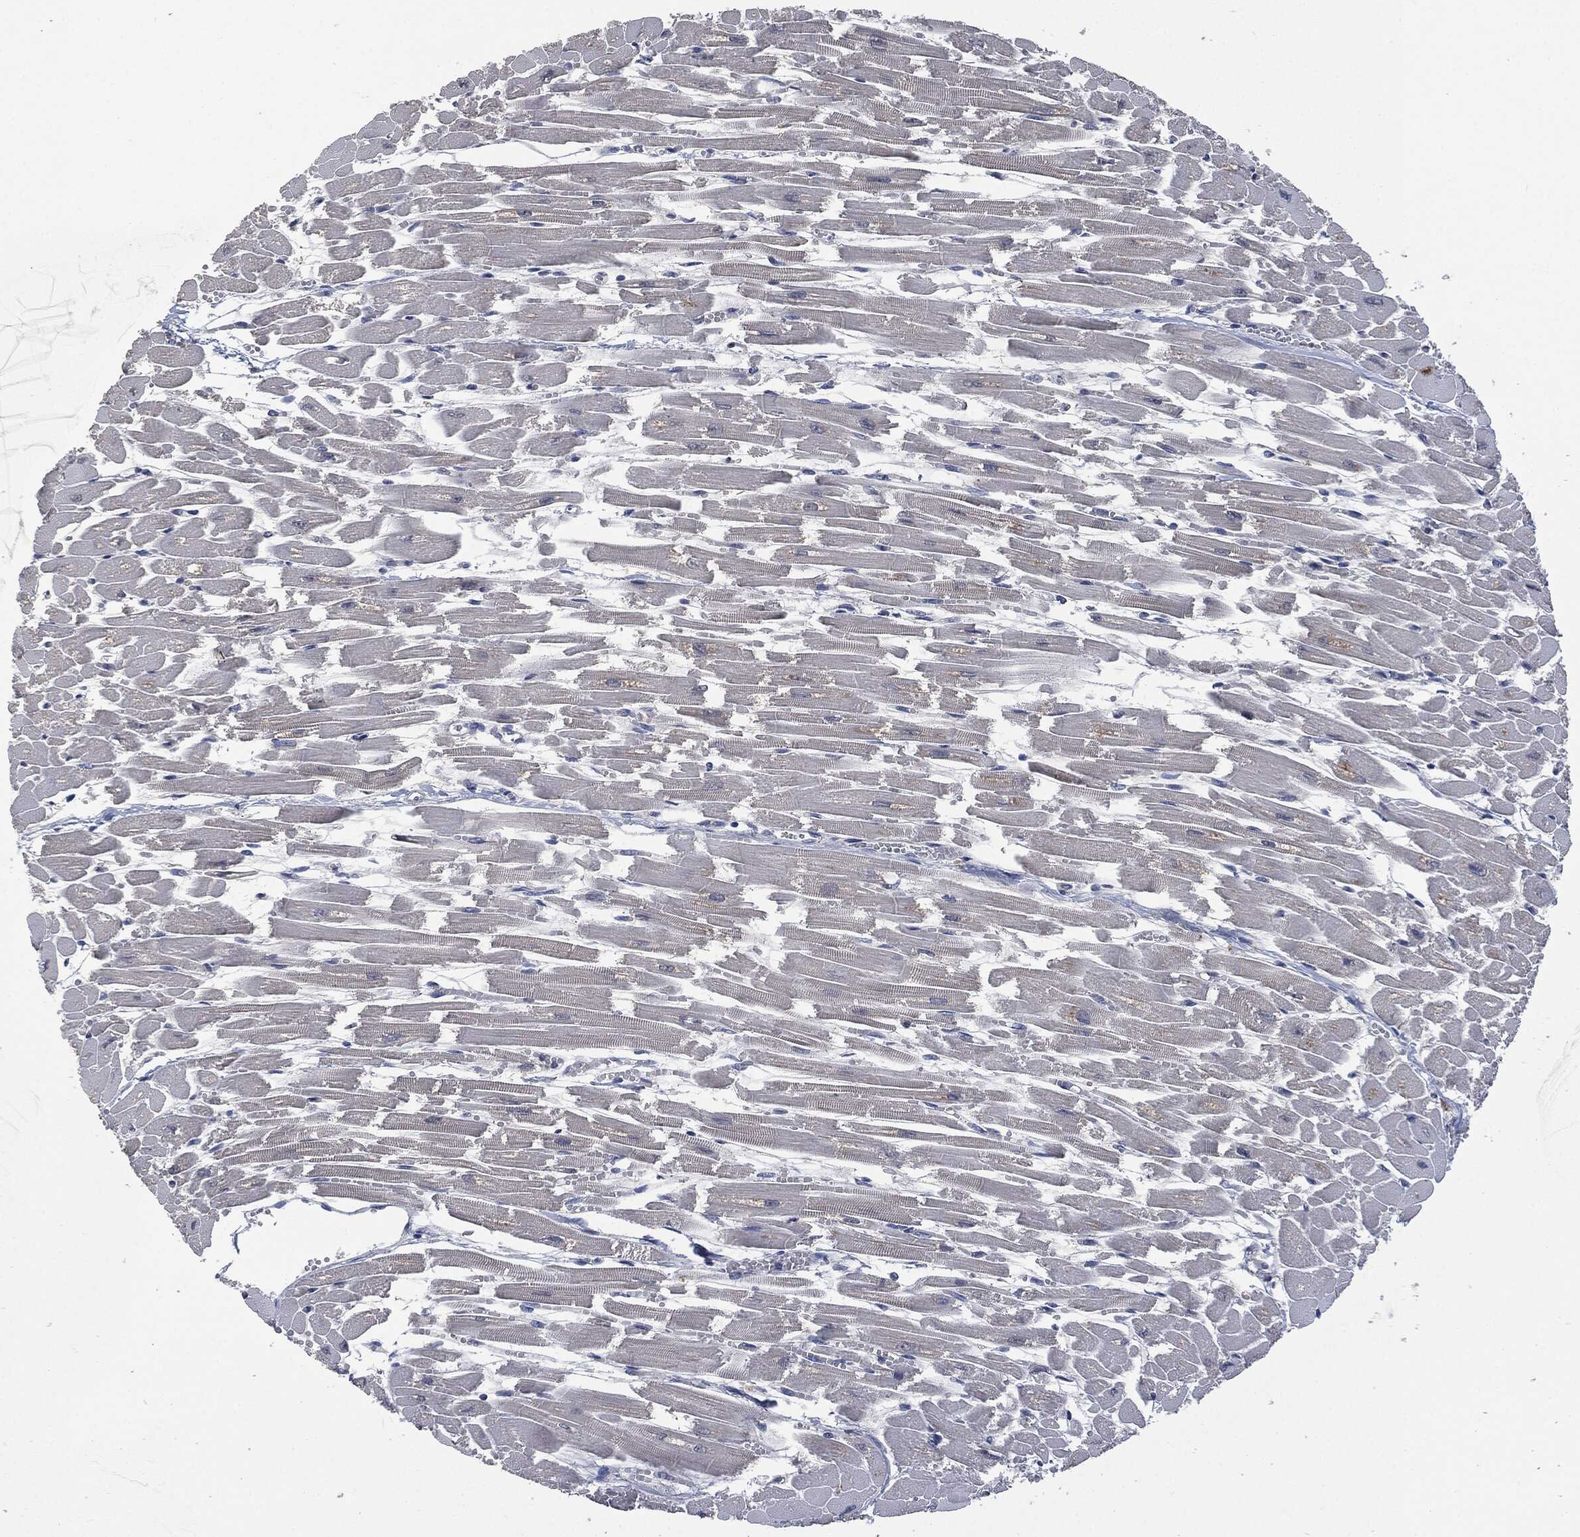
{"staining": {"intensity": "negative", "quantity": "none", "location": "none"}, "tissue": "heart muscle", "cell_type": "Cardiomyocytes", "image_type": "normal", "snomed": [{"axis": "morphology", "description": "Normal tissue, NOS"}, {"axis": "topography", "description": "Heart"}], "caption": "Cardiomyocytes show no significant protein staining in unremarkable heart muscle. Nuclei are stained in blue.", "gene": "IL1RN", "patient": {"sex": "female", "age": 52}}